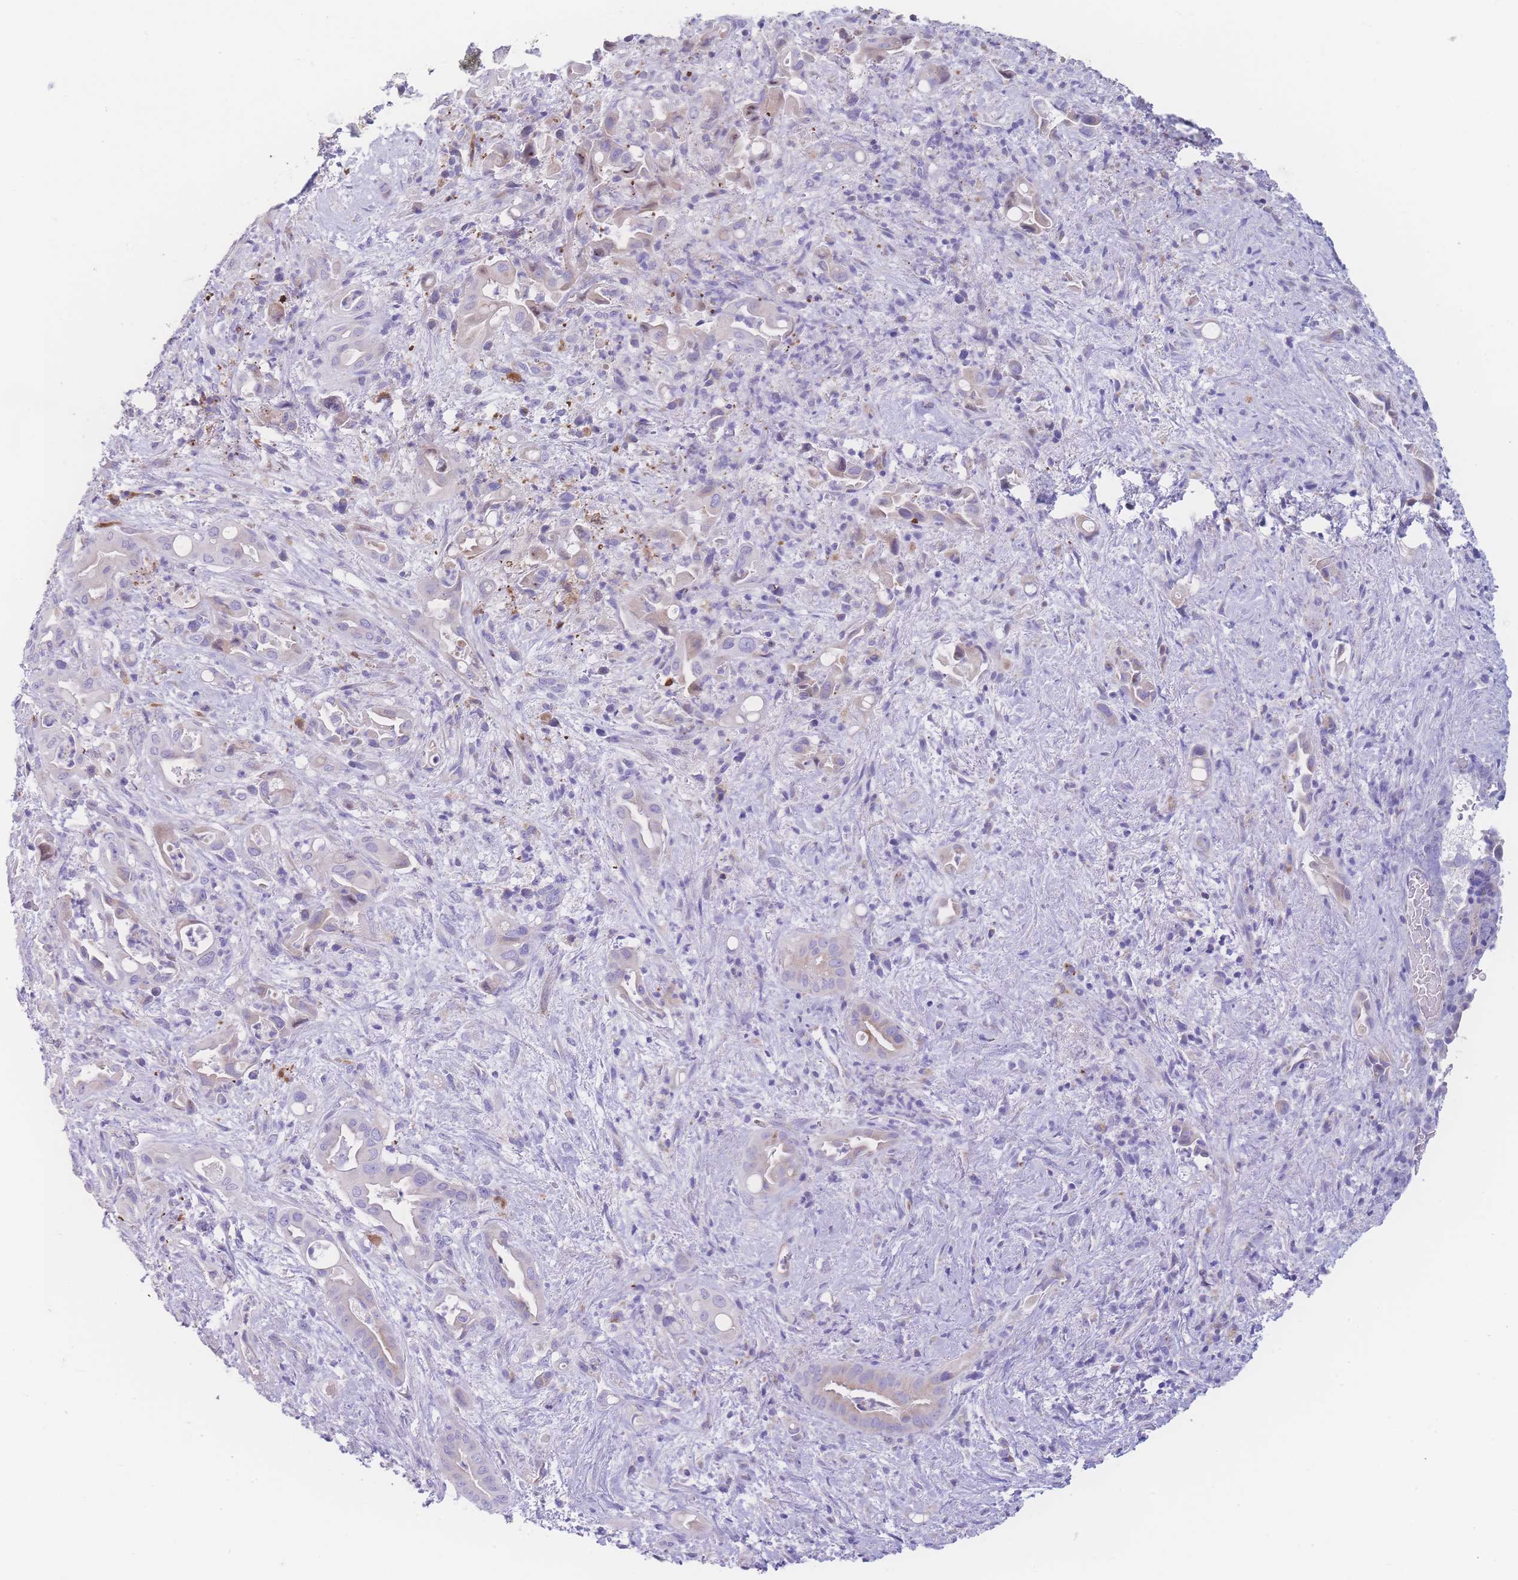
{"staining": {"intensity": "negative", "quantity": "none", "location": "none"}, "tissue": "liver cancer", "cell_type": "Tumor cells", "image_type": "cancer", "snomed": [{"axis": "morphology", "description": "Cholangiocarcinoma"}, {"axis": "topography", "description": "Liver"}], "caption": "Micrograph shows no significant protein staining in tumor cells of liver cancer (cholangiocarcinoma).", "gene": "NBEAL1", "patient": {"sex": "female", "age": 68}}